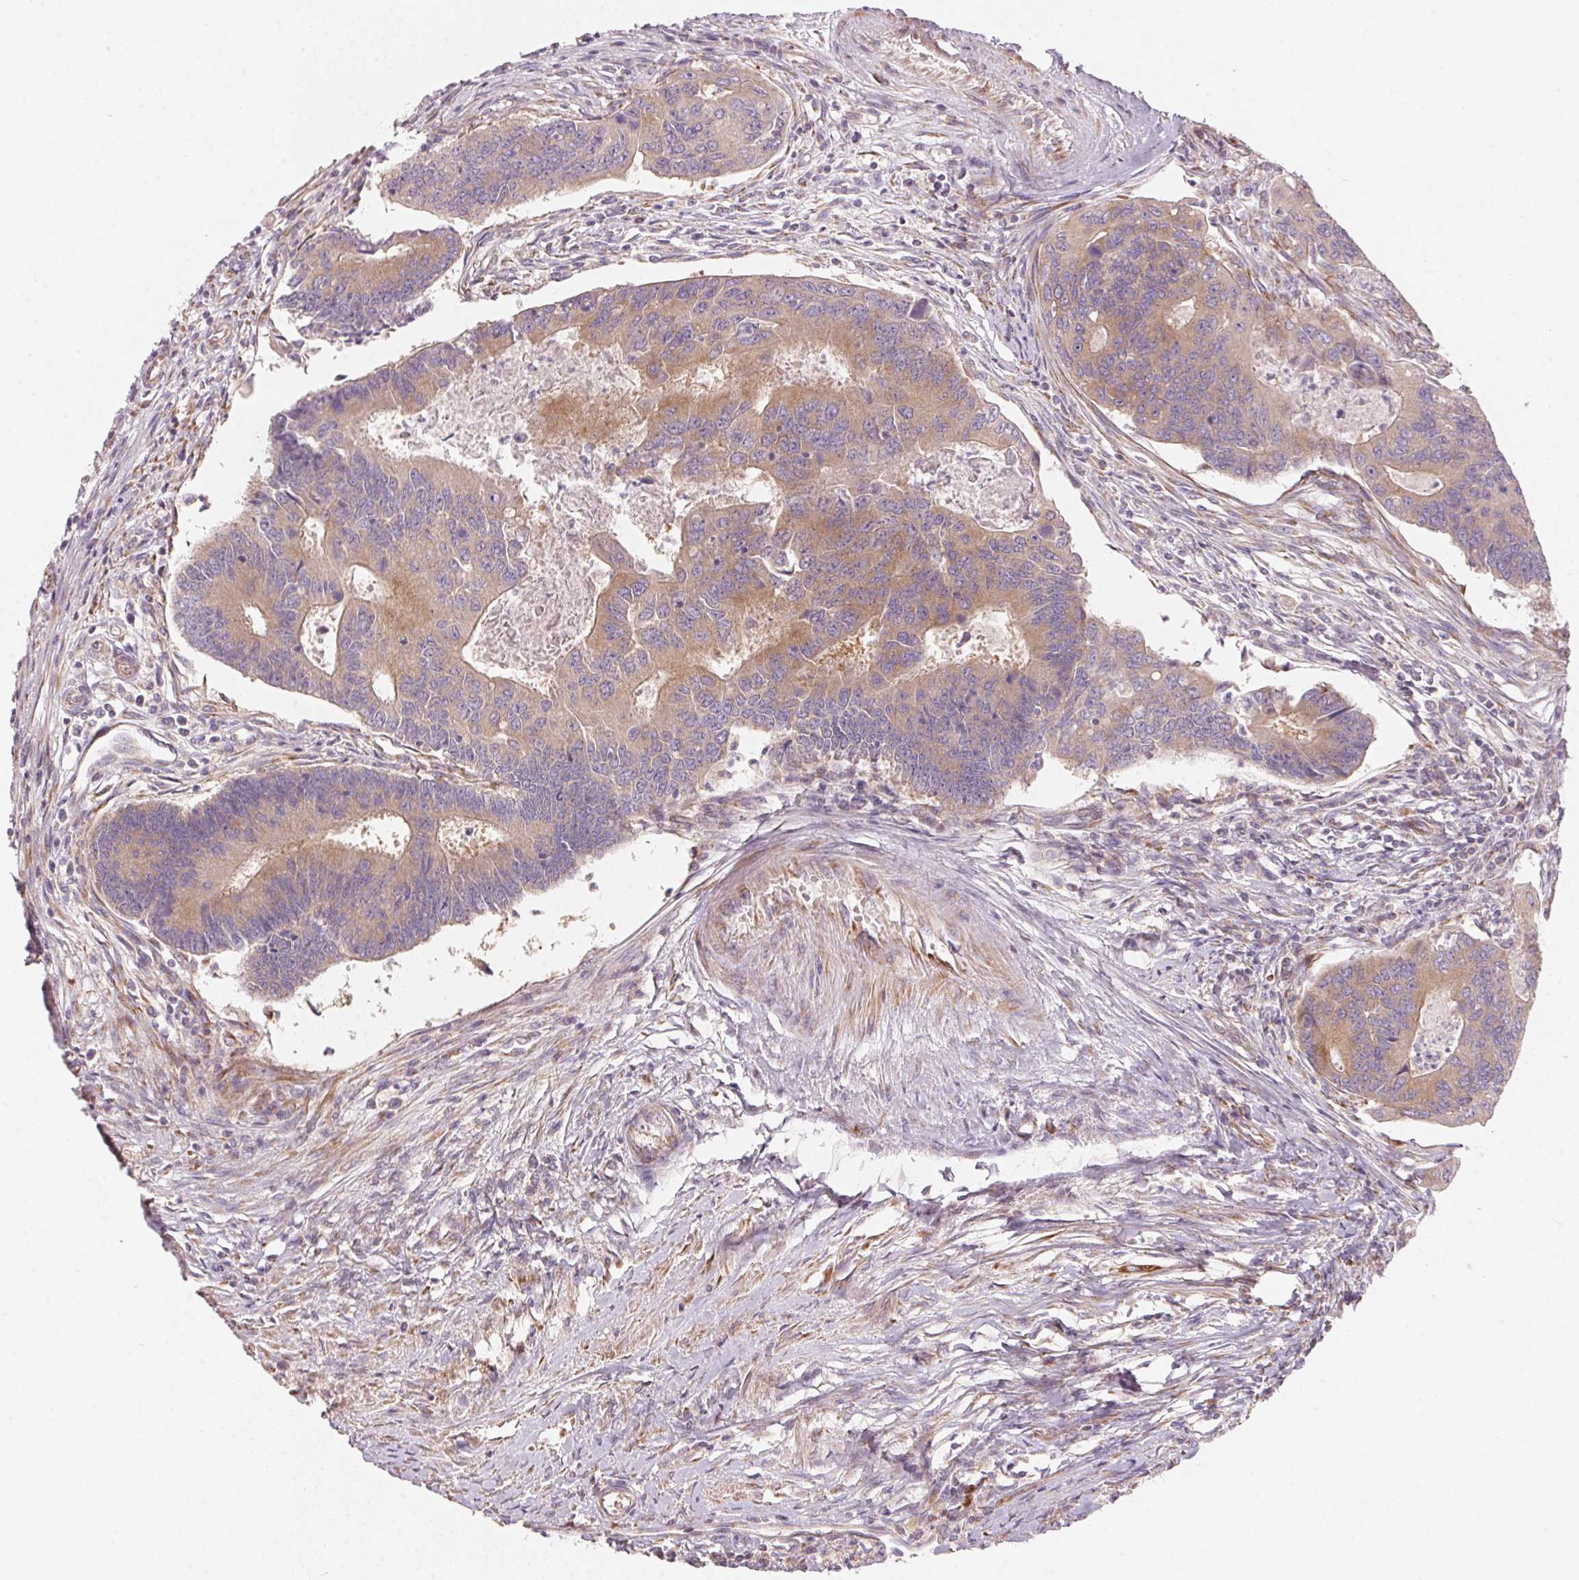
{"staining": {"intensity": "moderate", "quantity": ">75%", "location": "cytoplasmic/membranous"}, "tissue": "colorectal cancer", "cell_type": "Tumor cells", "image_type": "cancer", "snomed": [{"axis": "morphology", "description": "Adenocarcinoma, NOS"}, {"axis": "topography", "description": "Colon"}], "caption": "Colorectal adenocarcinoma stained with a brown dye displays moderate cytoplasmic/membranous positive expression in approximately >75% of tumor cells.", "gene": "BLOC1S2", "patient": {"sex": "female", "age": 67}}